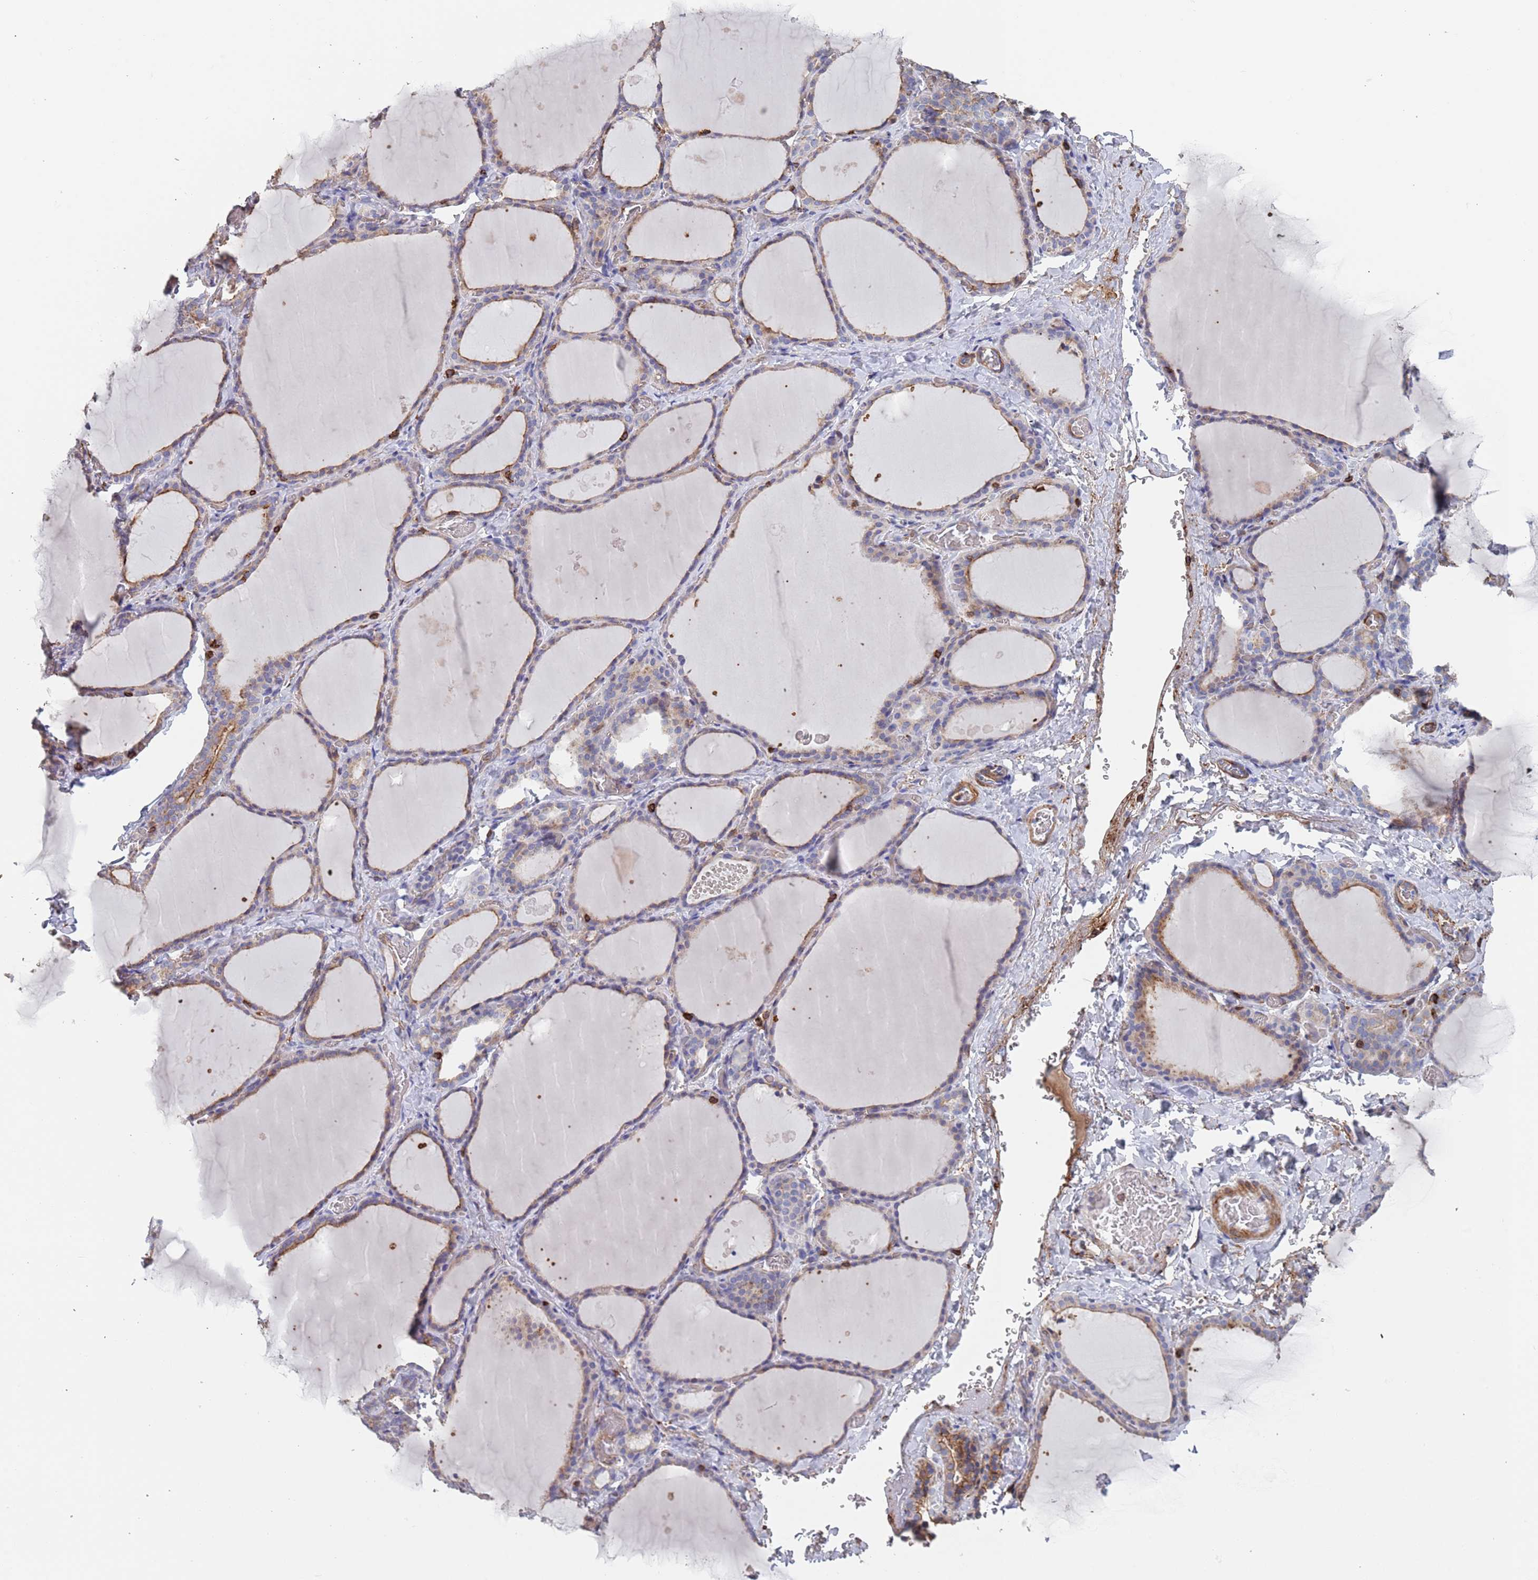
{"staining": {"intensity": "moderate", "quantity": "25%-75%", "location": "cytoplasmic/membranous"}, "tissue": "thyroid gland", "cell_type": "Glandular cells", "image_type": "normal", "snomed": [{"axis": "morphology", "description": "Normal tissue, NOS"}, {"axis": "topography", "description": "Thyroid gland"}], "caption": "Thyroid gland stained for a protein (brown) displays moderate cytoplasmic/membranous positive staining in approximately 25%-75% of glandular cells.", "gene": "RNF144A", "patient": {"sex": "female", "age": 39}}